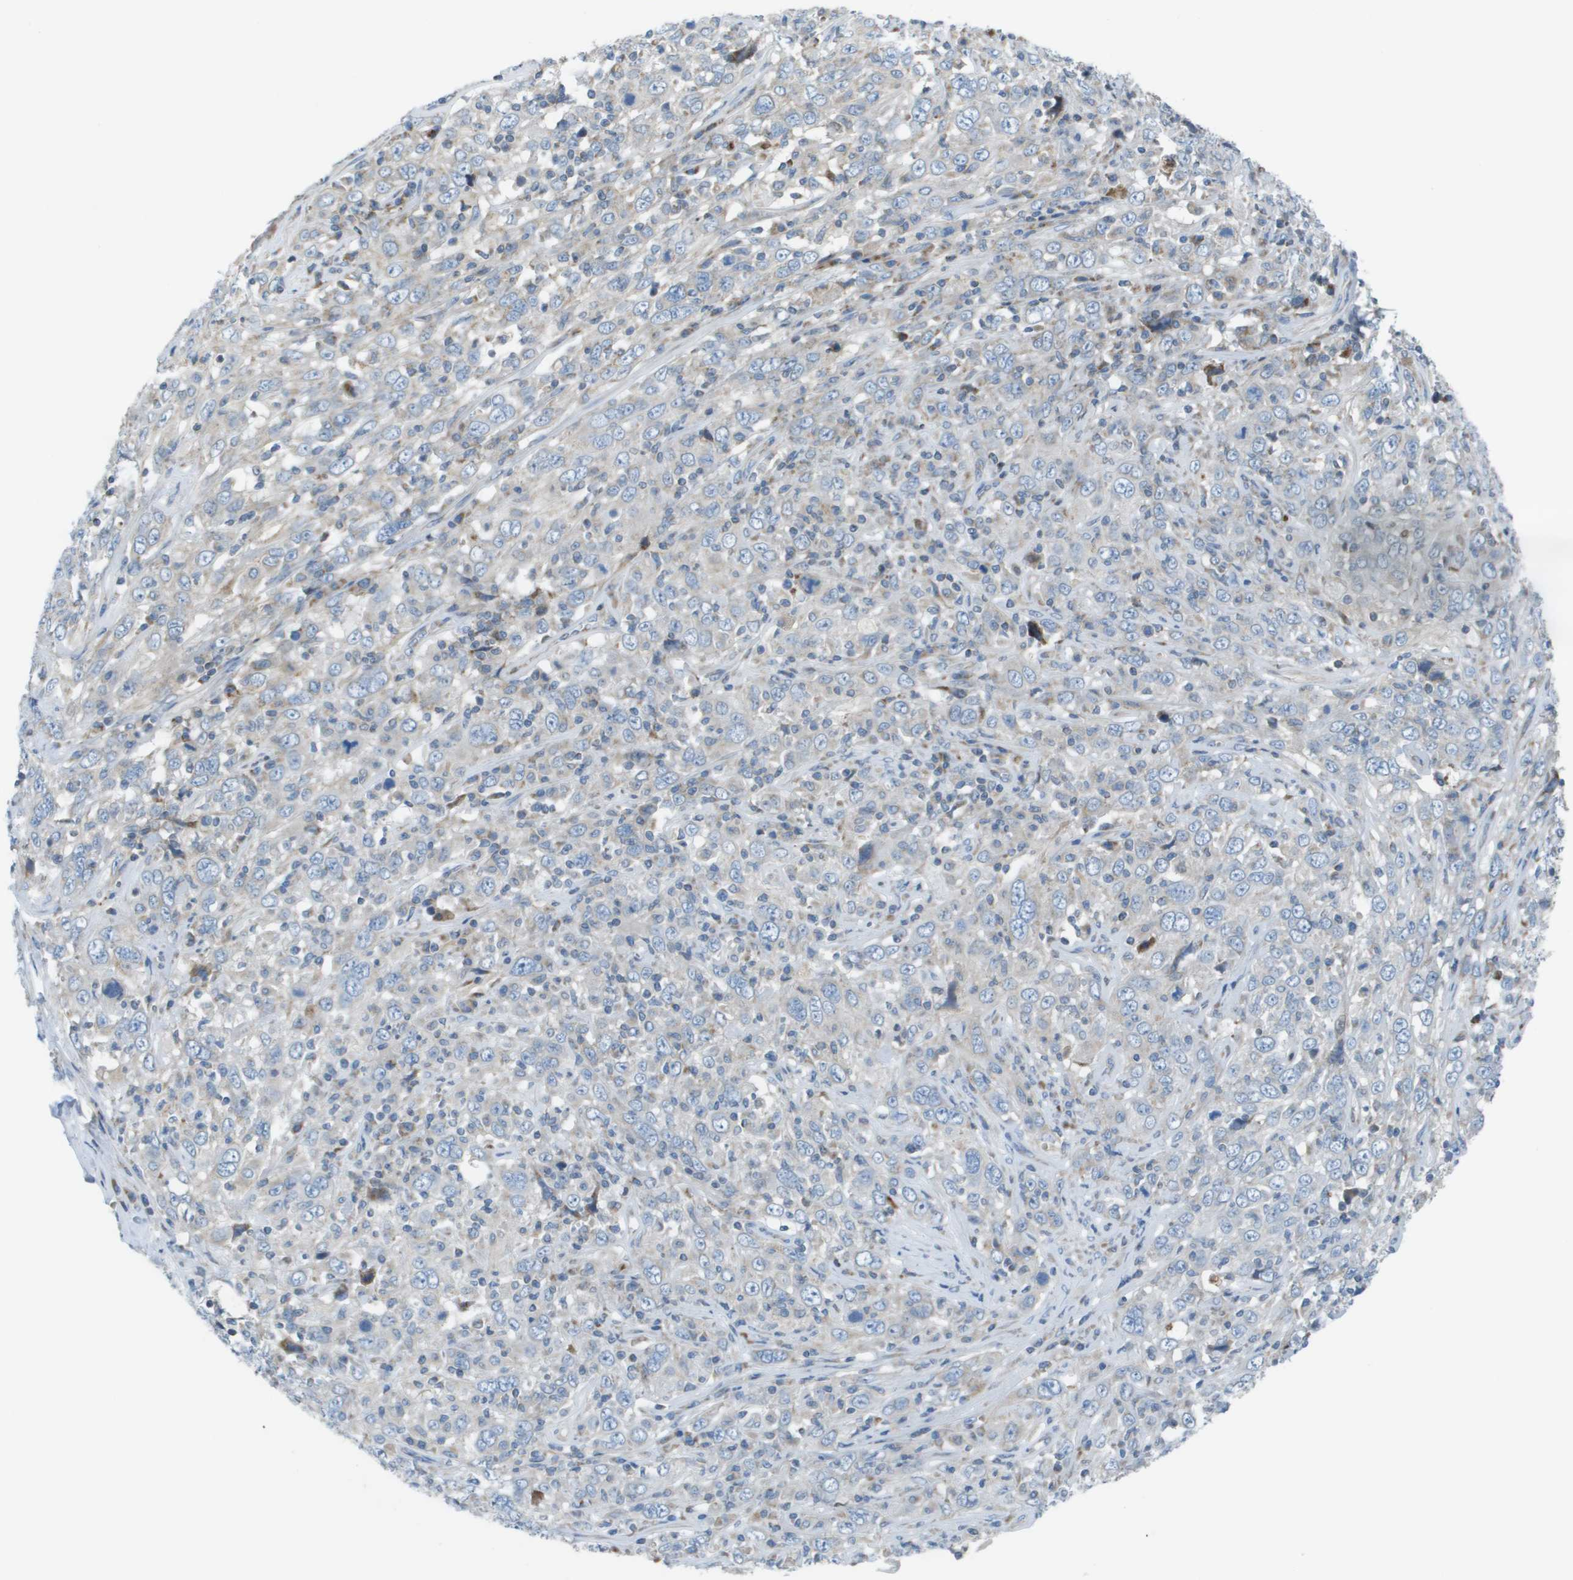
{"staining": {"intensity": "negative", "quantity": "none", "location": "none"}, "tissue": "cervical cancer", "cell_type": "Tumor cells", "image_type": "cancer", "snomed": [{"axis": "morphology", "description": "Squamous cell carcinoma, NOS"}, {"axis": "topography", "description": "Cervix"}], "caption": "Cervical cancer (squamous cell carcinoma) was stained to show a protein in brown. There is no significant expression in tumor cells.", "gene": "GALNT6", "patient": {"sex": "female", "age": 46}}